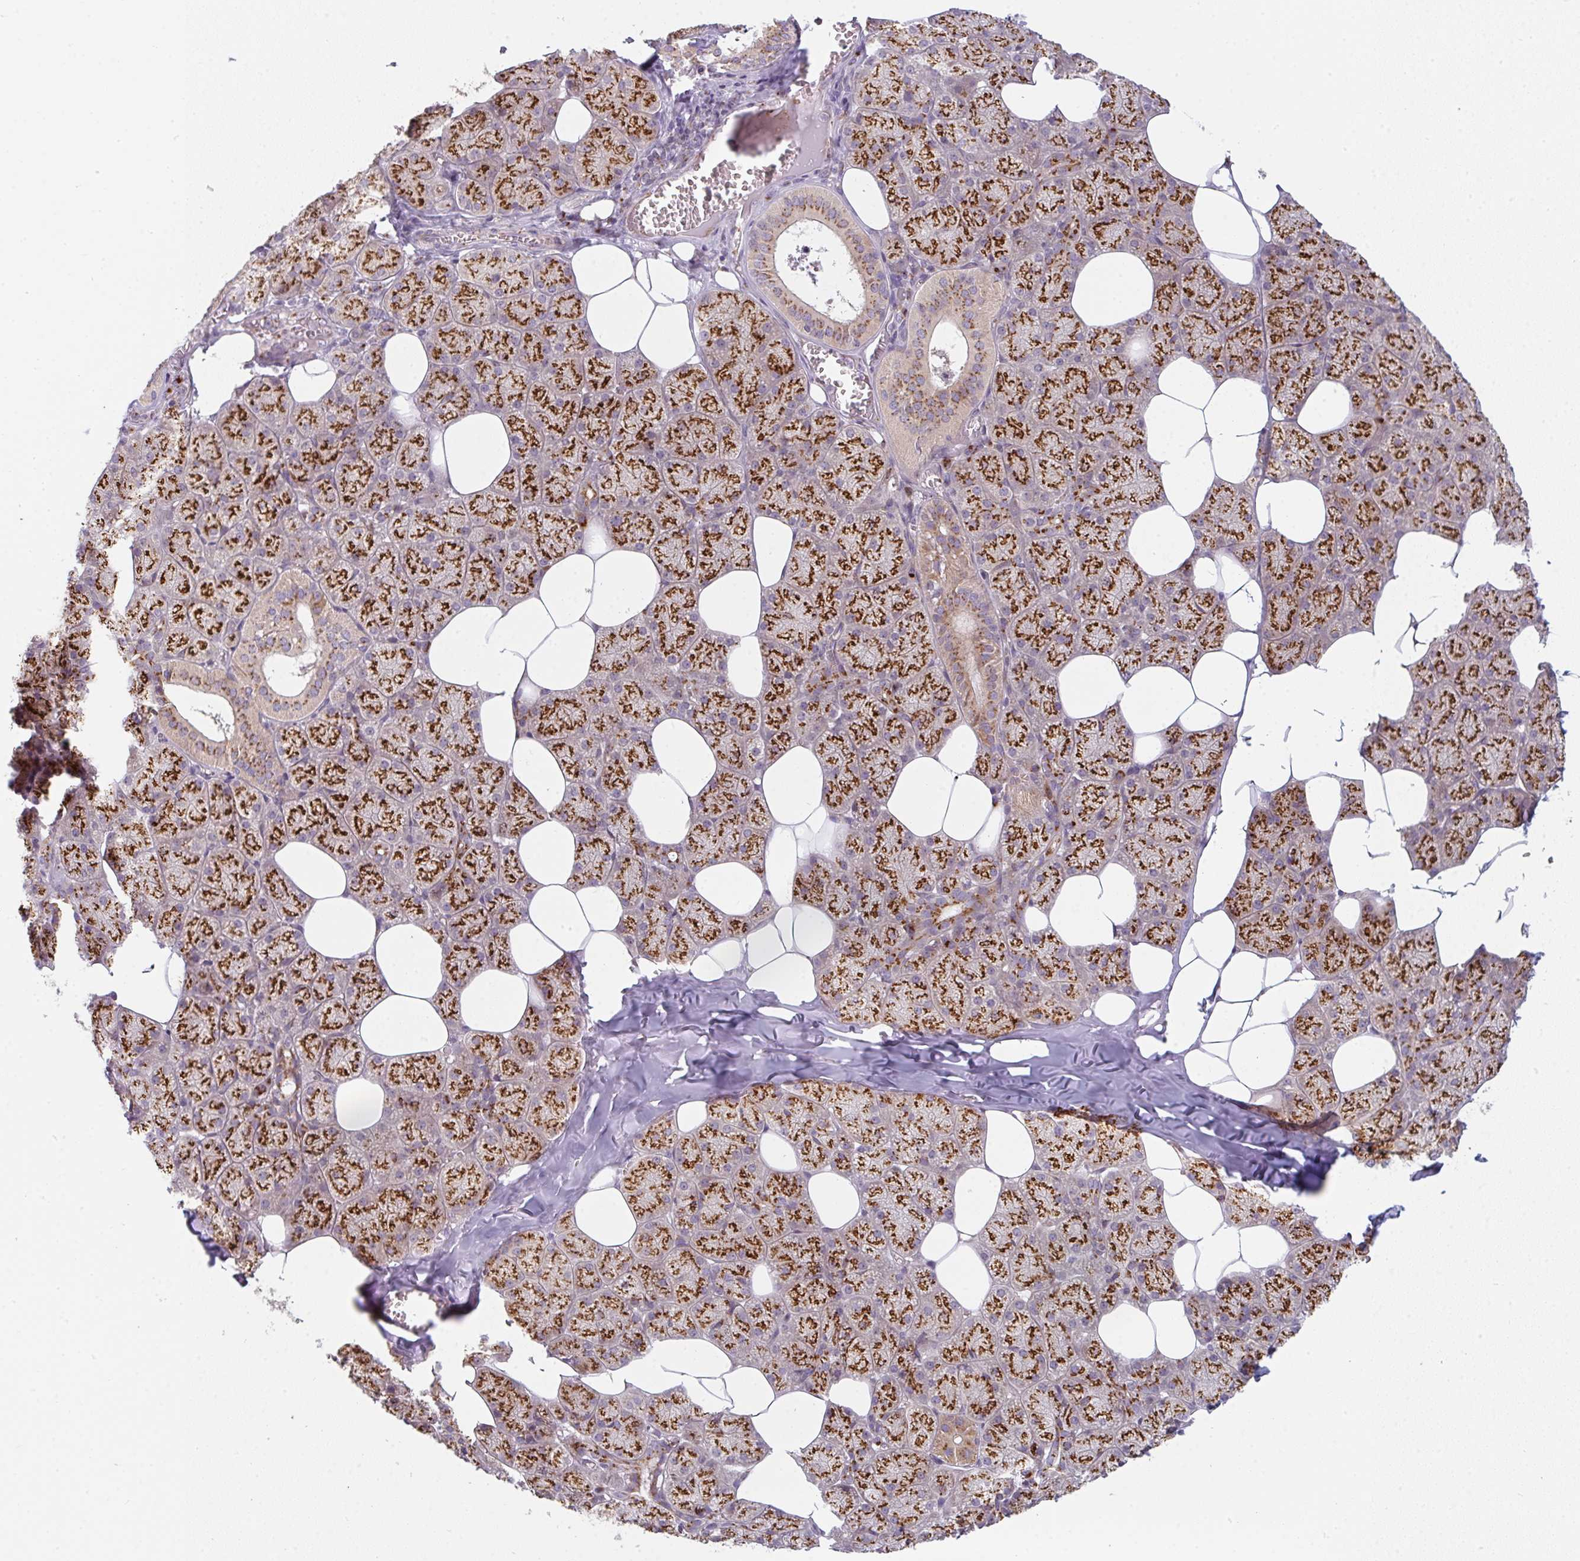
{"staining": {"intensity": "strong", "quantity": ">75%", "location": "cytoplasmic/membranous"}, "tissue": "salivary gland", "cell_type": "Glandular cells", "image_type": "normal", "snomed": [{"axis": "morphology", "description": "Normal tissue, NOS"}, {"axis": "topography", "description": "Salivary gland"}, {"axis": "topography", "description": "Peripheral nerve tissue"}], "caption": "Glandular cells show strong cytoplasmic/membranous expression in approximately >75% of cells in unremarkable salivary gland.", "gene": "GVQW3", "patient": {"sex": "male", "age": 38}}